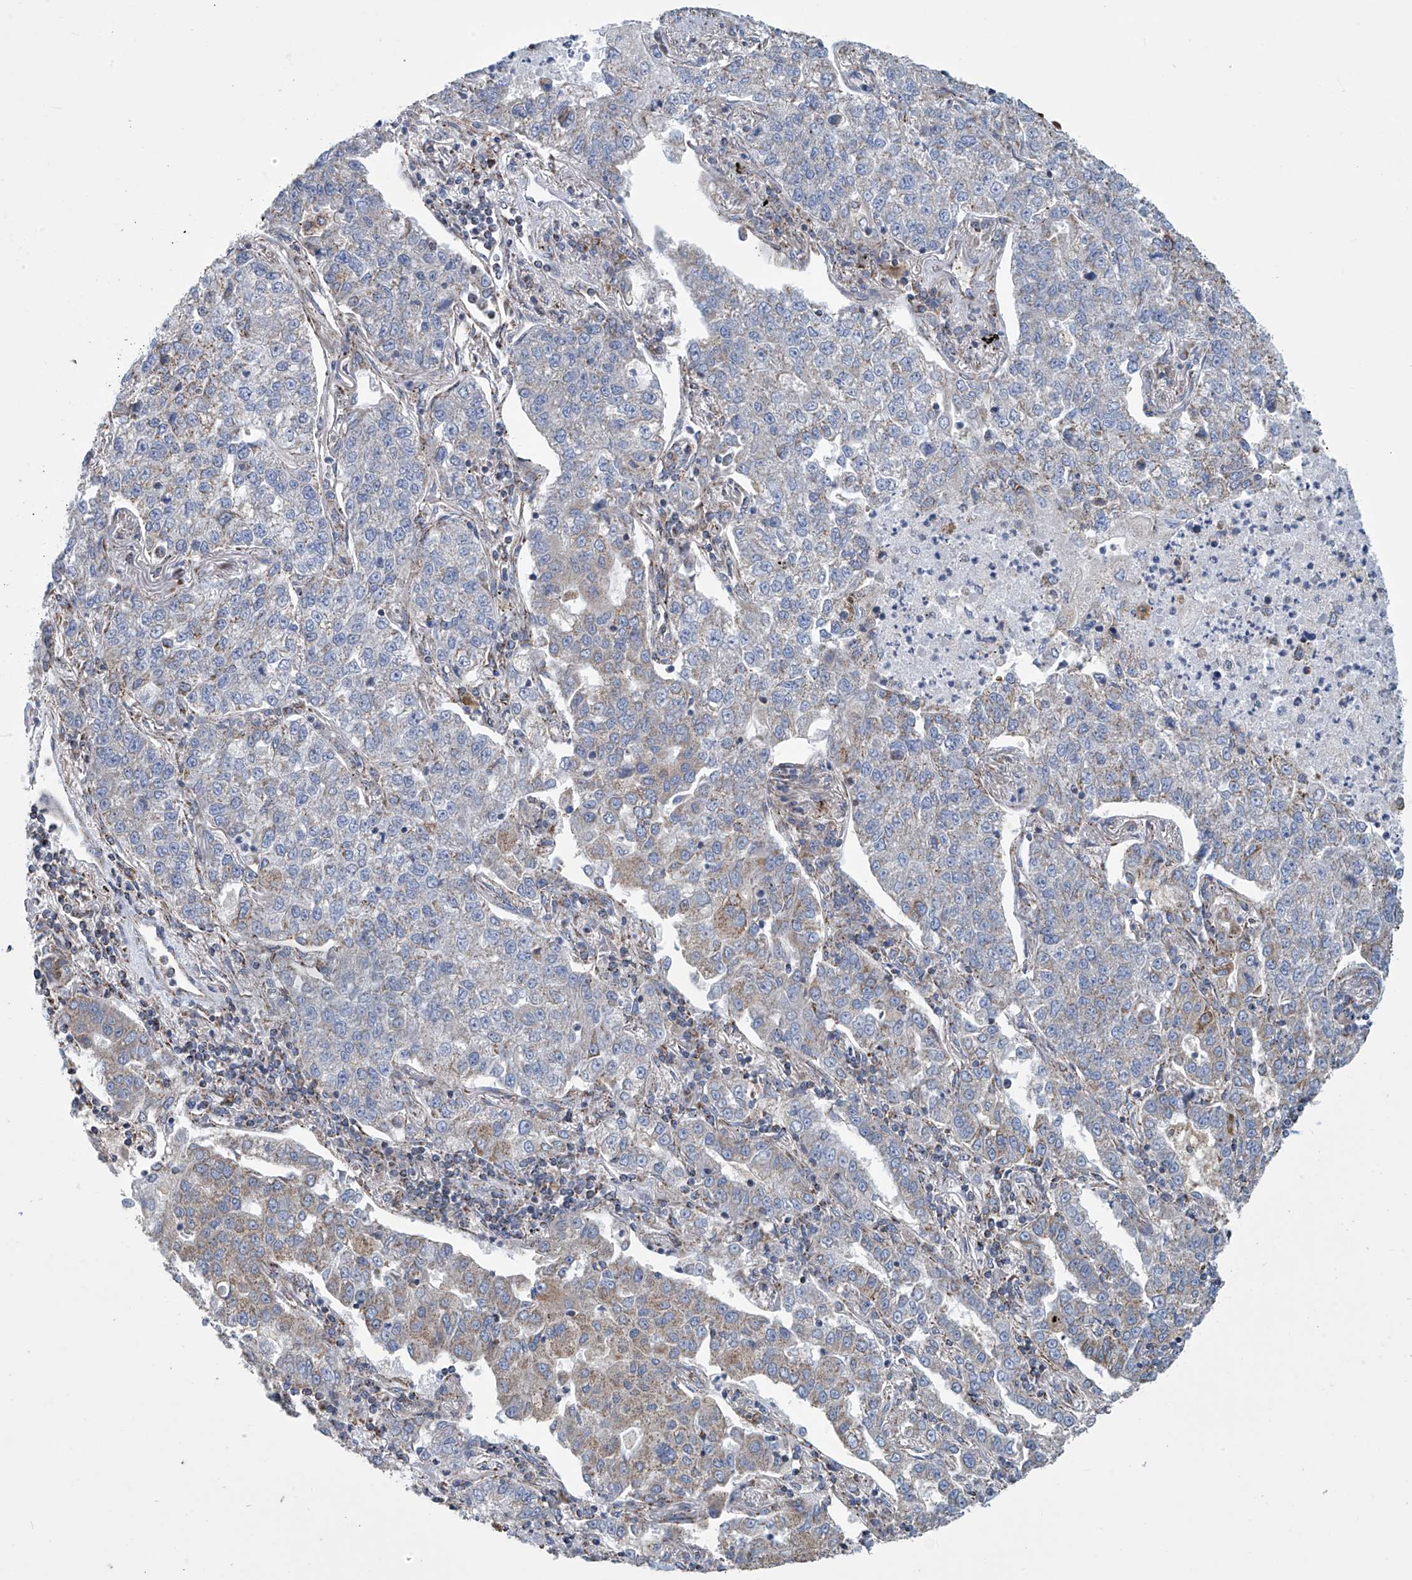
{"staining": {"intensity": "weak", "quantity": "25%-75%", "location": "cytoplasmic/membranous"}, "tissue": "lung cancer", "cell_type": "Tumor cells", "image_type": "cancer", "snomed": [{"axis": "morphology", "description": "Adenocarcinoma, NOS"}, {"axis": "topography", "description": "Lung"}], "caption": "Human lung cancer (adenocarcinoma) stained with a brown dye displays weak cytoplasmic/membranous positive expression in about 25%-75% of tumor cells.", "gene": "COMMD1", "patient": {"sex": "male", "age": 49}}